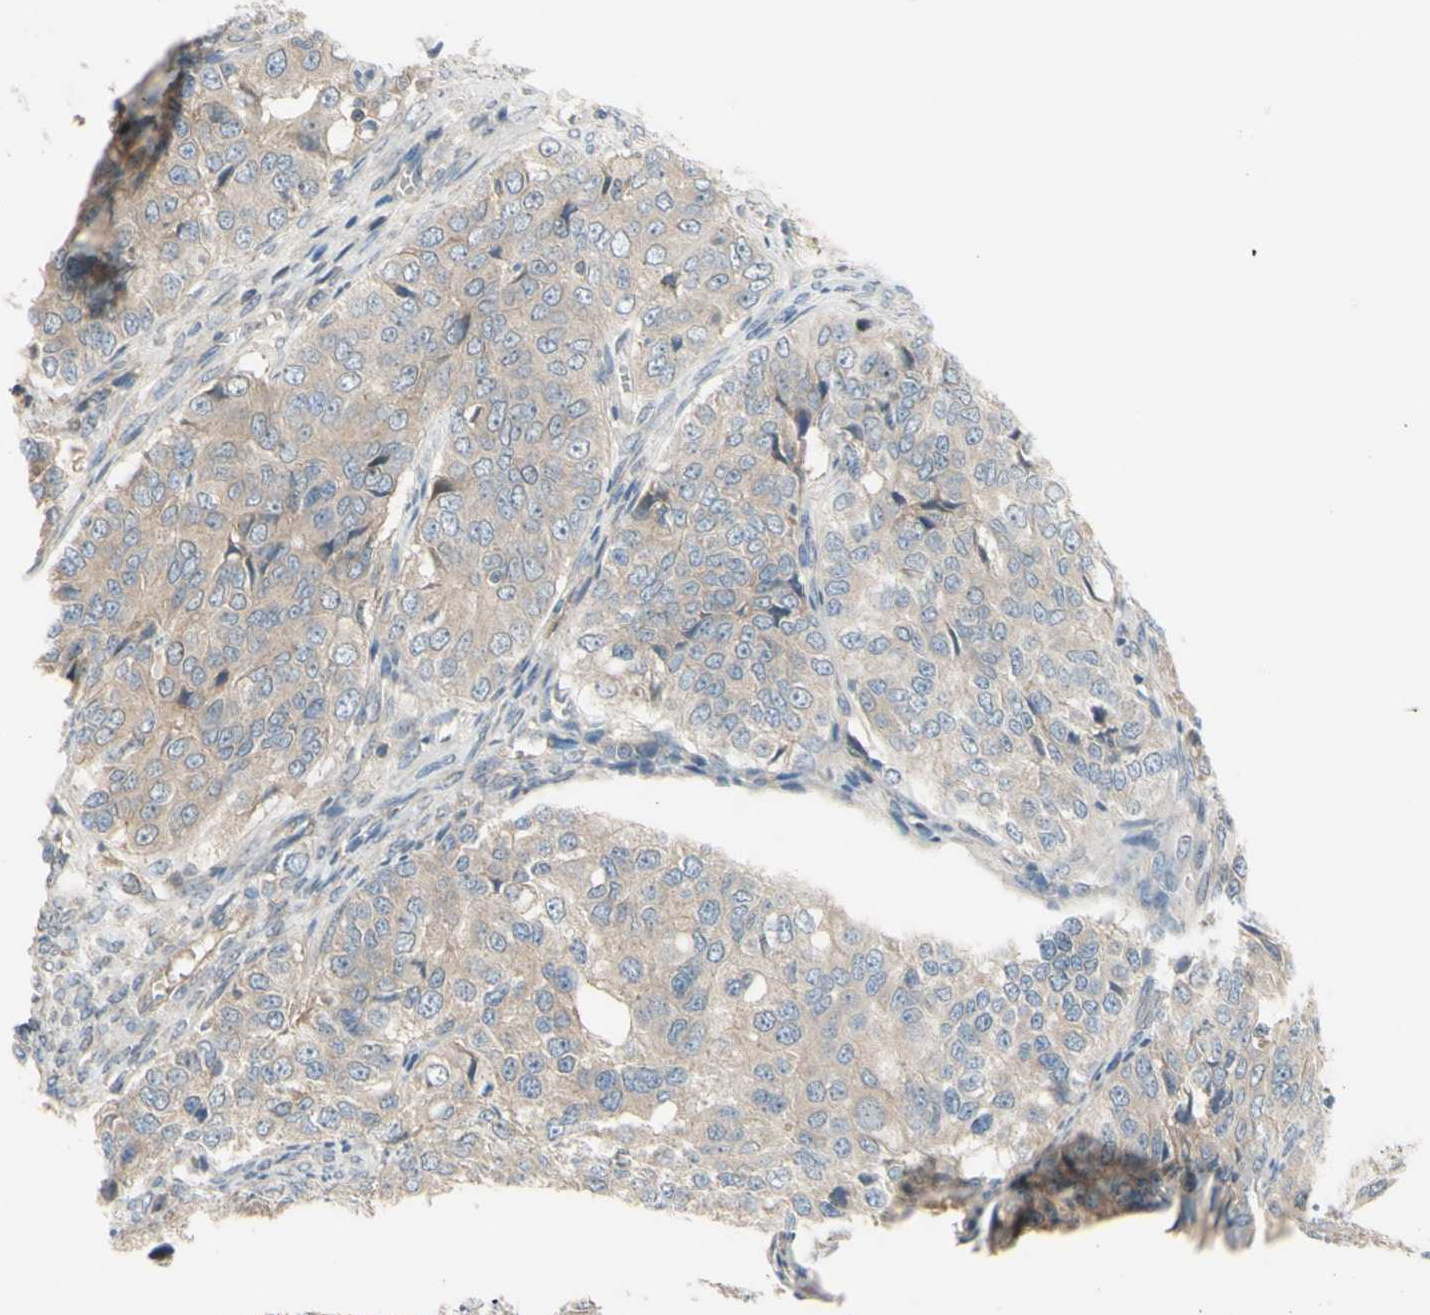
{"staining": {"intensity": "weak", "quantity": ">75%", "location": "cytoplasmic/membranous"}, "tissue": "ovarian cancer", "cell_type": "Tumor cells", "image_type": "cancer", "snomed": [{"axis": "morphology", "description": "Carcinoma, endometroid"}, {"axis": "topography", "description": "Ovary"}], "caption": "Weak cytoplasmic/membranous expression is appreciated in approximately >75% of tumor cells in ovarian cancer. (Stains: DAB in brown, nuclei in blue, Microscopy: brightfield microscopy at high magnification).", "gene": "AFP", "patient": {"sex": "female", "age": 51}}